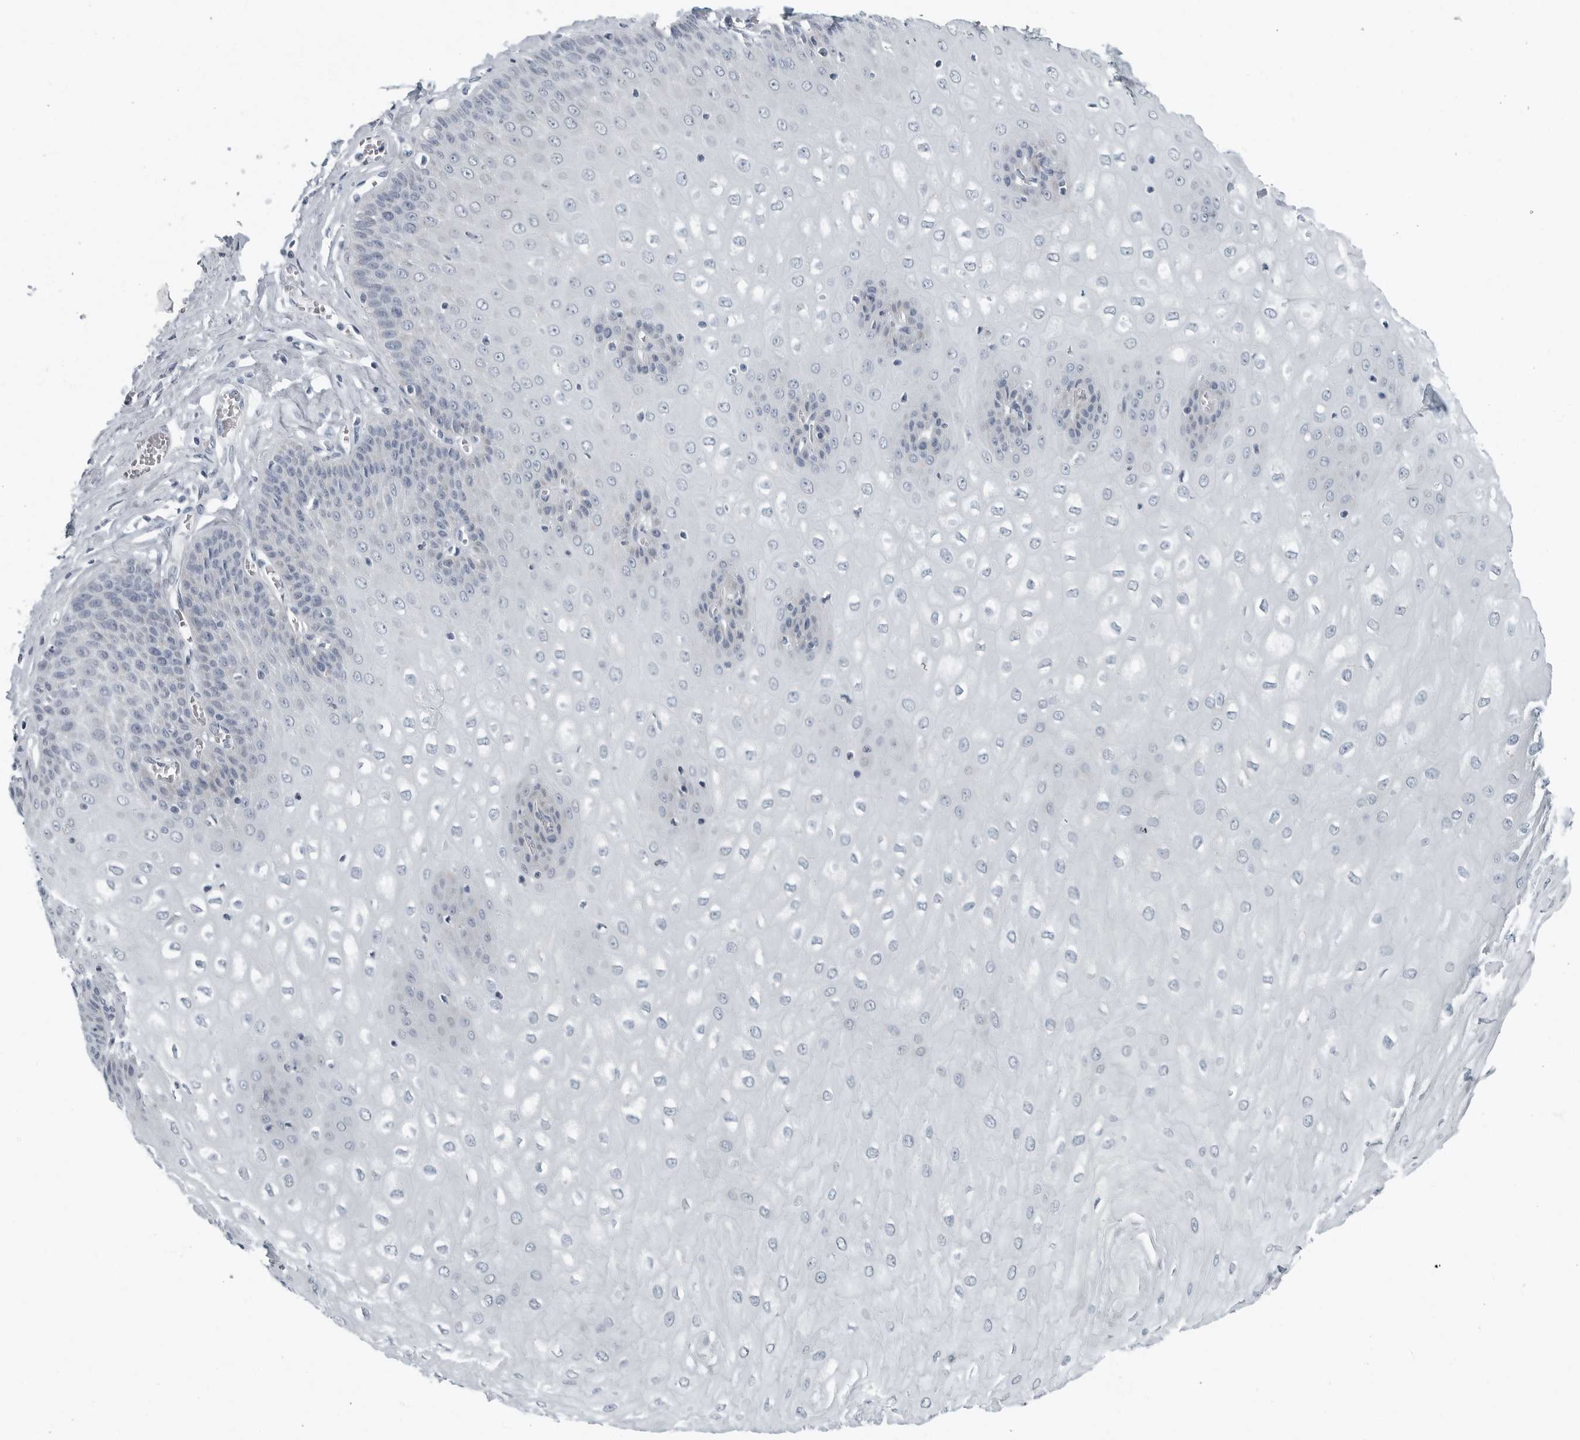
{"staining": {"intensity": "negative", "quantity": "none", "location": "none"}, "tissue": "esophagus", "cell_type": "Squamous epithelial cells", "image_type": "normal", "snomed": [{"axis": "morphology", "description": "Normal tissue, NOS"}, {"axis": "topography", "description": "Esophagus"}], "caption": "High magnification brightfield microscopy of unremarkable esophagus stained with DAB (3,3'-diaminobenzidine) (brown) and counterstained with hematoxylin (blue): squamous epithelial cells show no significant expression. (Stains: DAB immunohistochemistry (IHC) with hematoxylin counter stain, Microscopy: brightfield microscopy at high magnification).", "gene": "ZPBP2", "patient": {"sex": "male", "age": 60}}